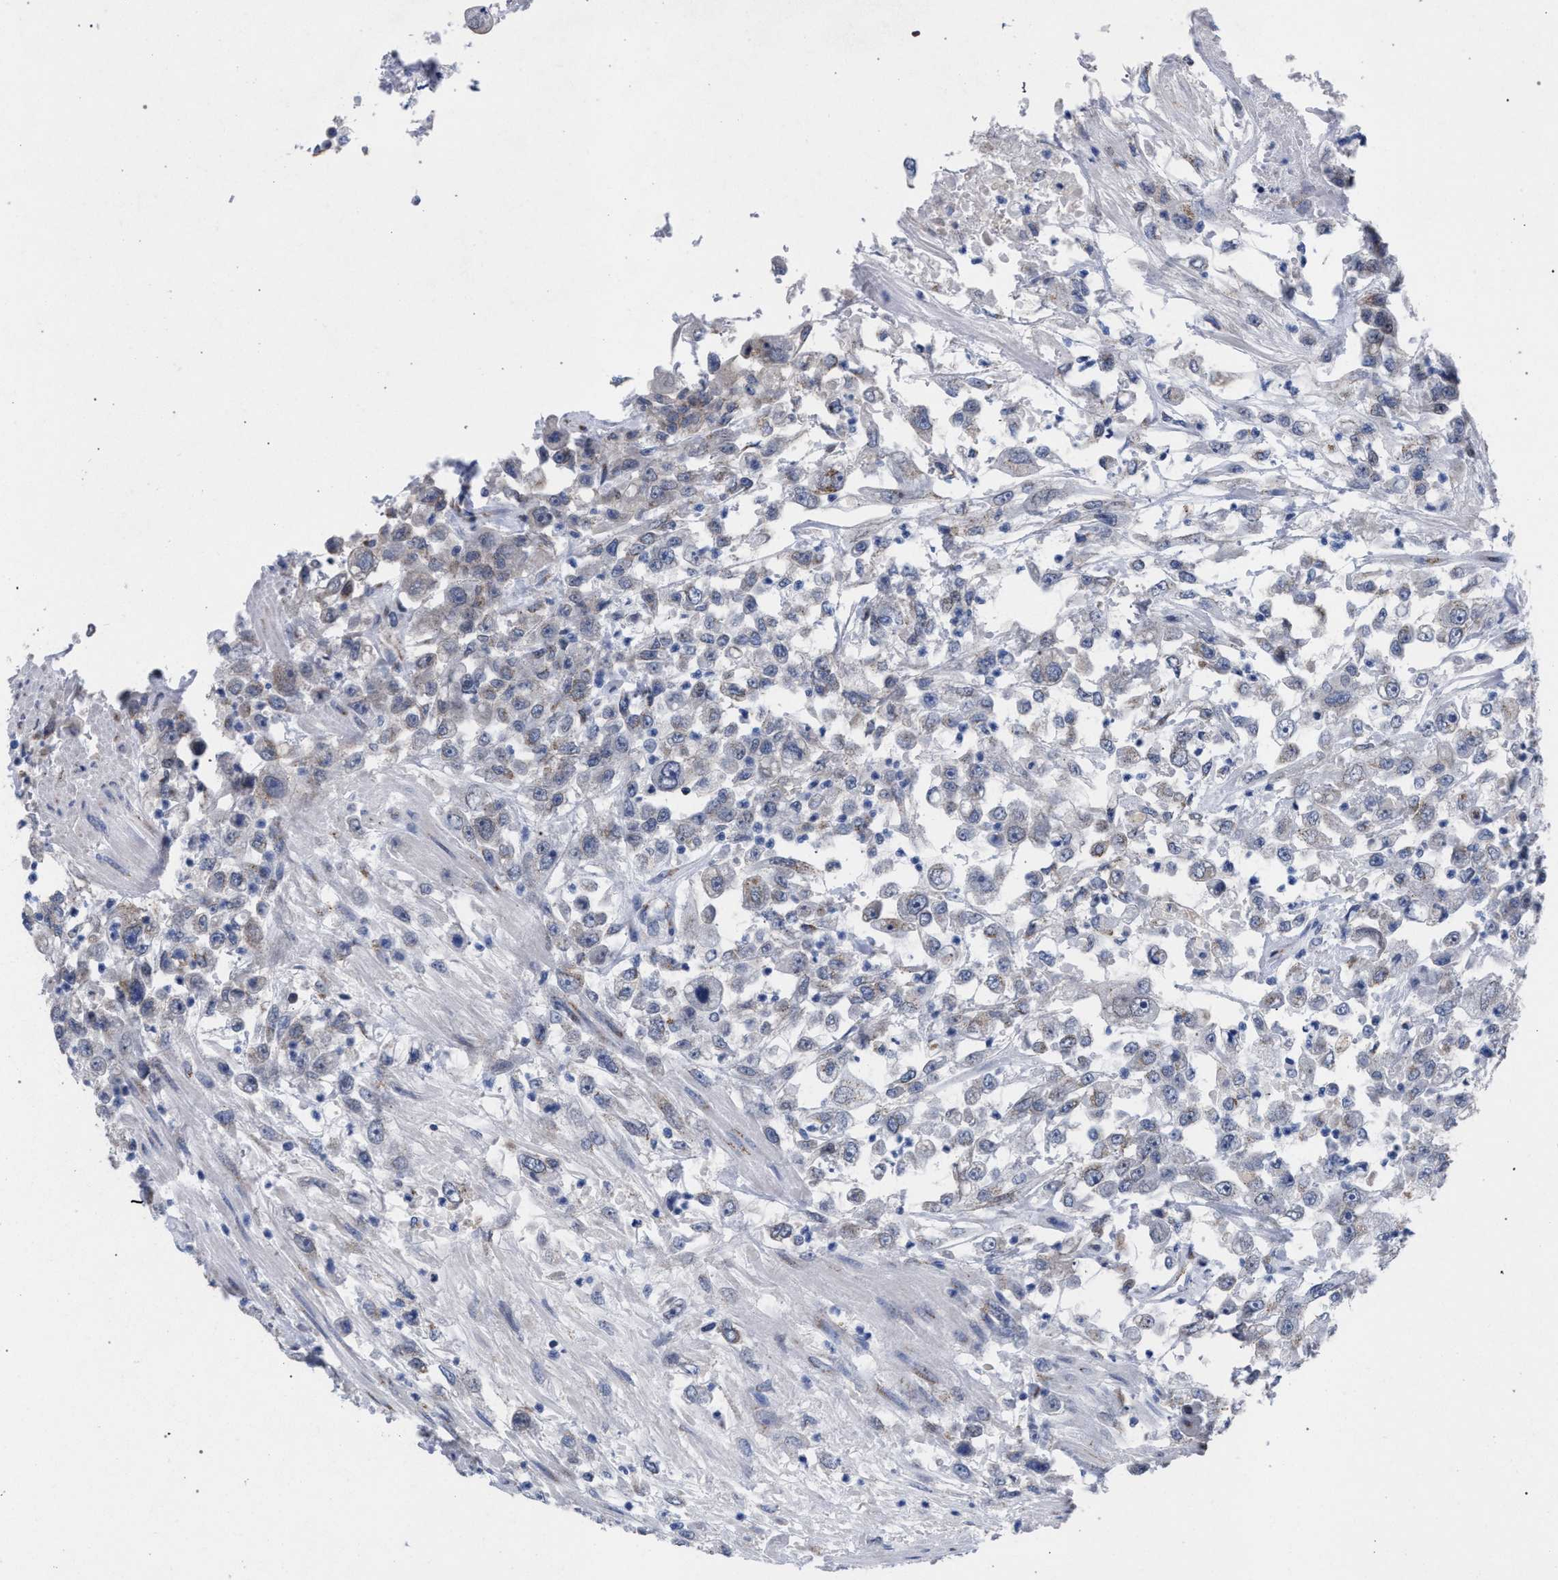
{"staining": {"intensity": "negative", "quantity": "none", "location": "none"}, "tissue": "urothelial cancer", "cell_type": "Tumor cells", "image_type": "cancer", "snomed": [{"axis": "morphology", "description": "Urothelial carcinoma, High grade"}, {"axis": "topography", "description": "Urinary bladder"}], "caption": "Micrograph shows no protein expression in tumor cells of urothelial carcinoma (high-grade) tissue.", "gene": "GOLGA2", "patient": {"sex": "male", "age": 46}}